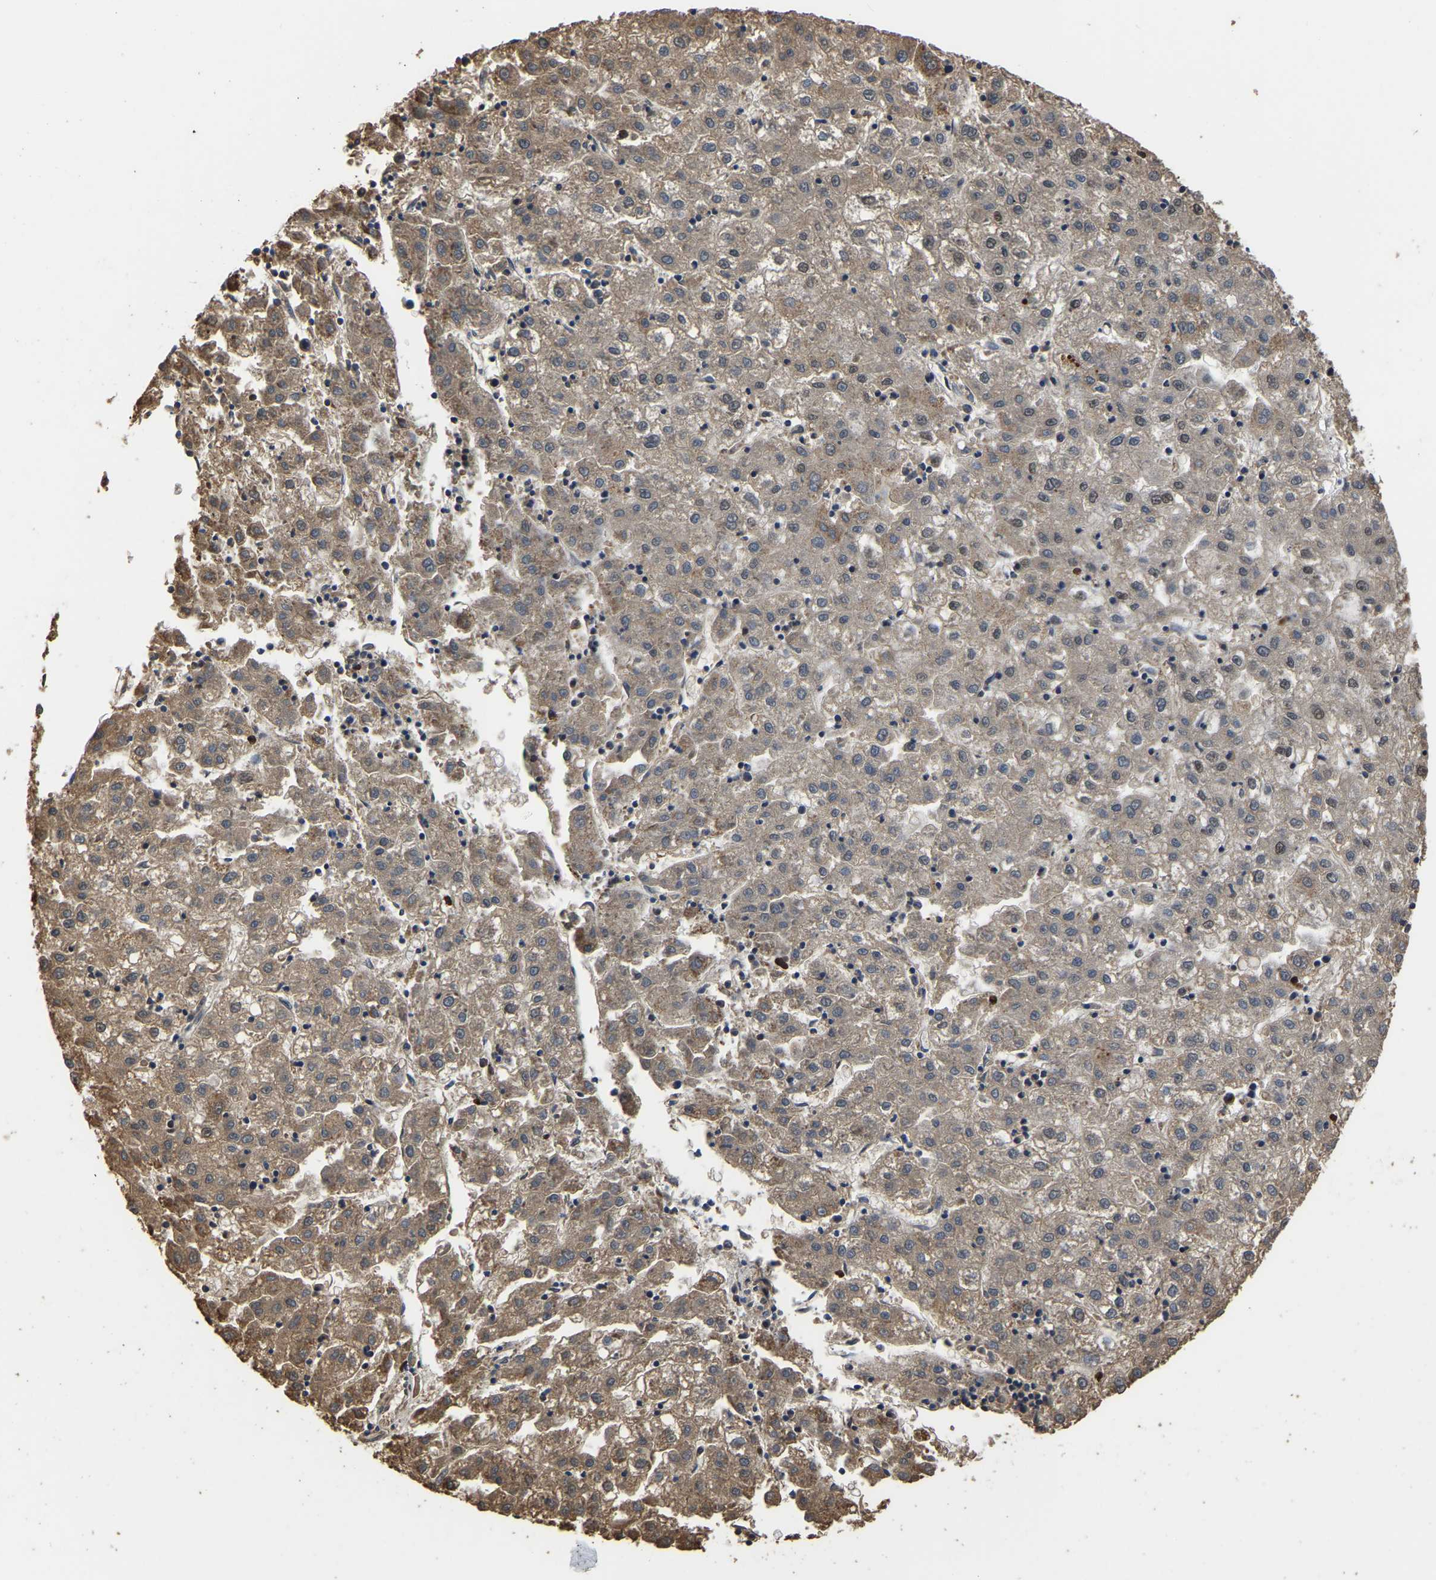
{"staining": {"intensity": "weak", "quantity": ">75%", "location": "cytoplasmic/membranous"}, "tissue": "liver cancer", "cell_type": "Tumor cells", "image_type": "cancer", "snomed": [{"axis": "morphology", "description": "Carcinoma, Hepatocellular, NOS"}, {"axis": "topography", "description": "Liver"}], "caption": "Immunohistochemical staining of liver cancer reveals low levels of weak cytoplasmic/membranous protein staining in approximately >75% of tumor cells. (brown staining indicates protein expression, while blue staining denotes nuclei).", "gene": "CIAO1", "patient": {"sex": "male", "age": 72}}